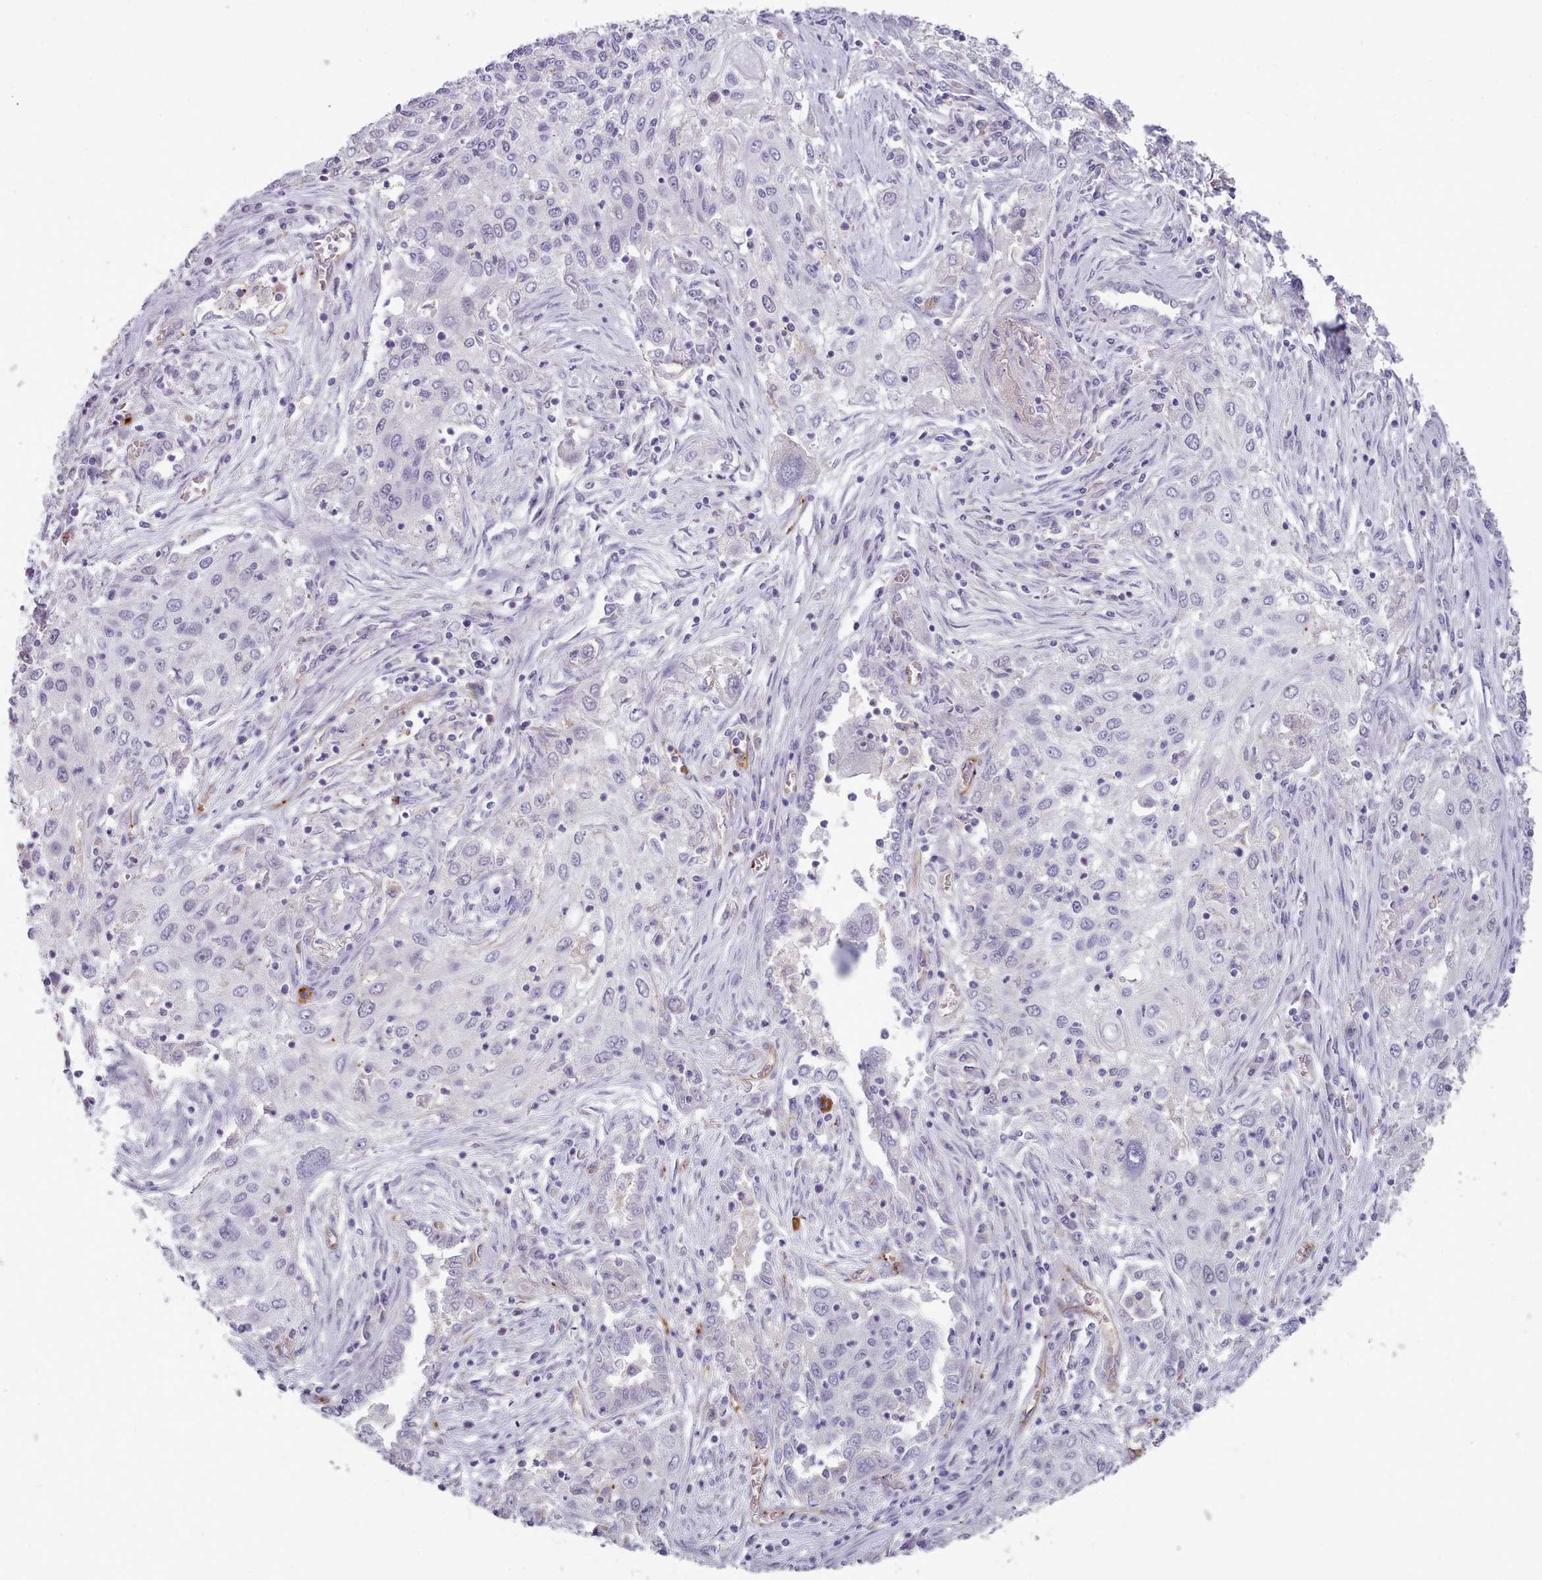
{"staining": {"intensity": "negative", "quantity": "none", "location": "none"}, "tissue": "lung cancer", "cell_type": "Tumor cells", "image_type": "cancer", "snomed": [{"axis": "morphology", "description": "Squamous cell carcinoma, NOS"}, {"axis": "topography", "description": "Lung"}], "caption": "Tumor cells show no significant protein staining in lung squamous cell carcinoma.", "gene": "CD300LF", "patient": {"sex": "female", "age": 69}}